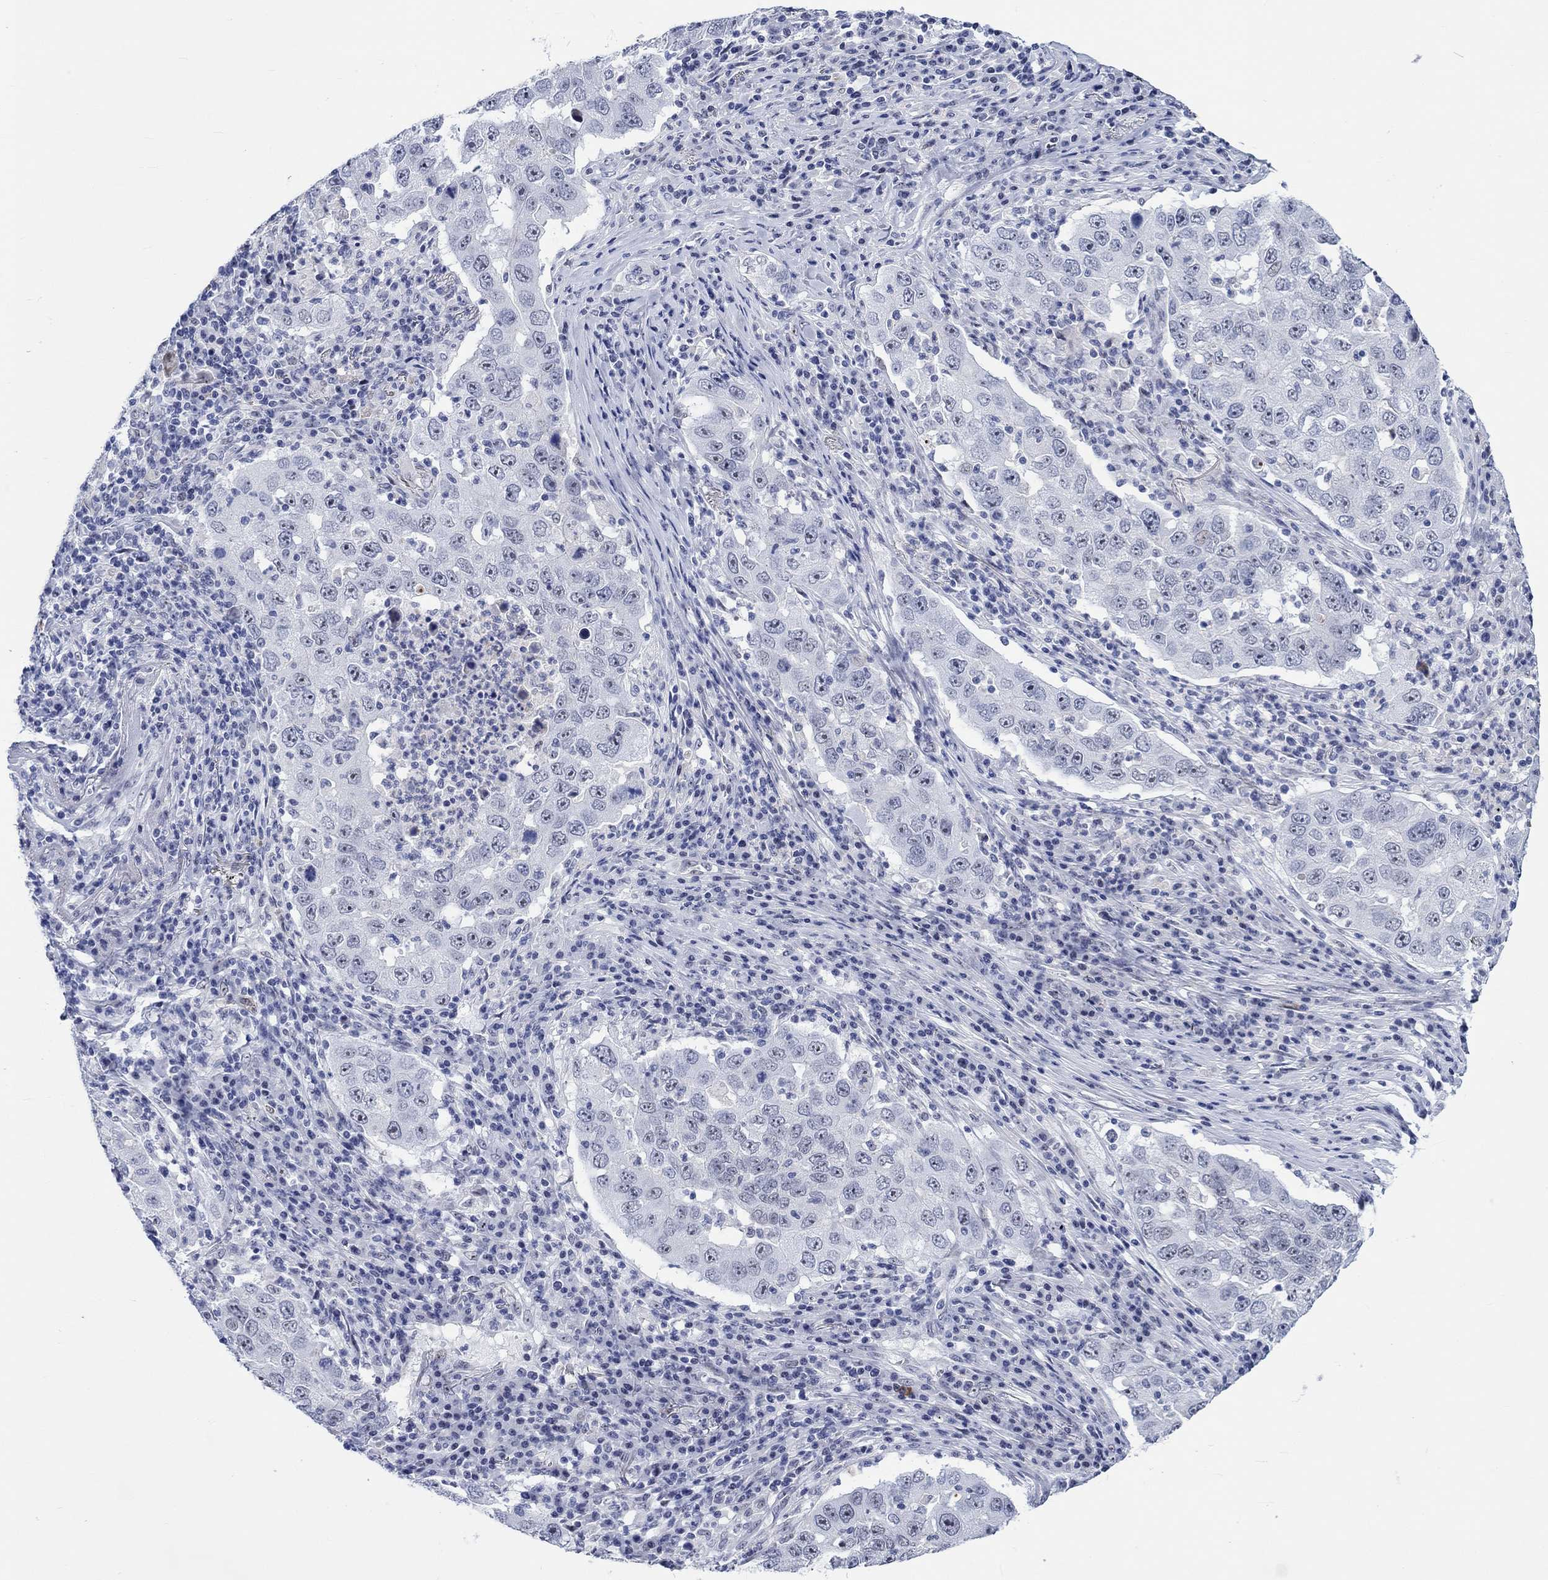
{"staining": {"intensity": "moderate", "quantity": "<25%", "location": "nuclear"}, "tissue": "lung cancer", "cell_type": "Tumor cells", "image_type": "cancer", "snomed": [{"axis": "morphology", "description": "Adenocarcinoma, NOS"}, {"axis": "topography", "description": "Lung"}], "caption": "DAB (3,3'-diaminobenzidine) immunohistochemical staining of human lung adenocarcinoma shows moderate nuclear protein positivity in approximately <25% of tumor cells.", "gene": "ZNF446", "patient": {"sex": "male", "age": 73}}